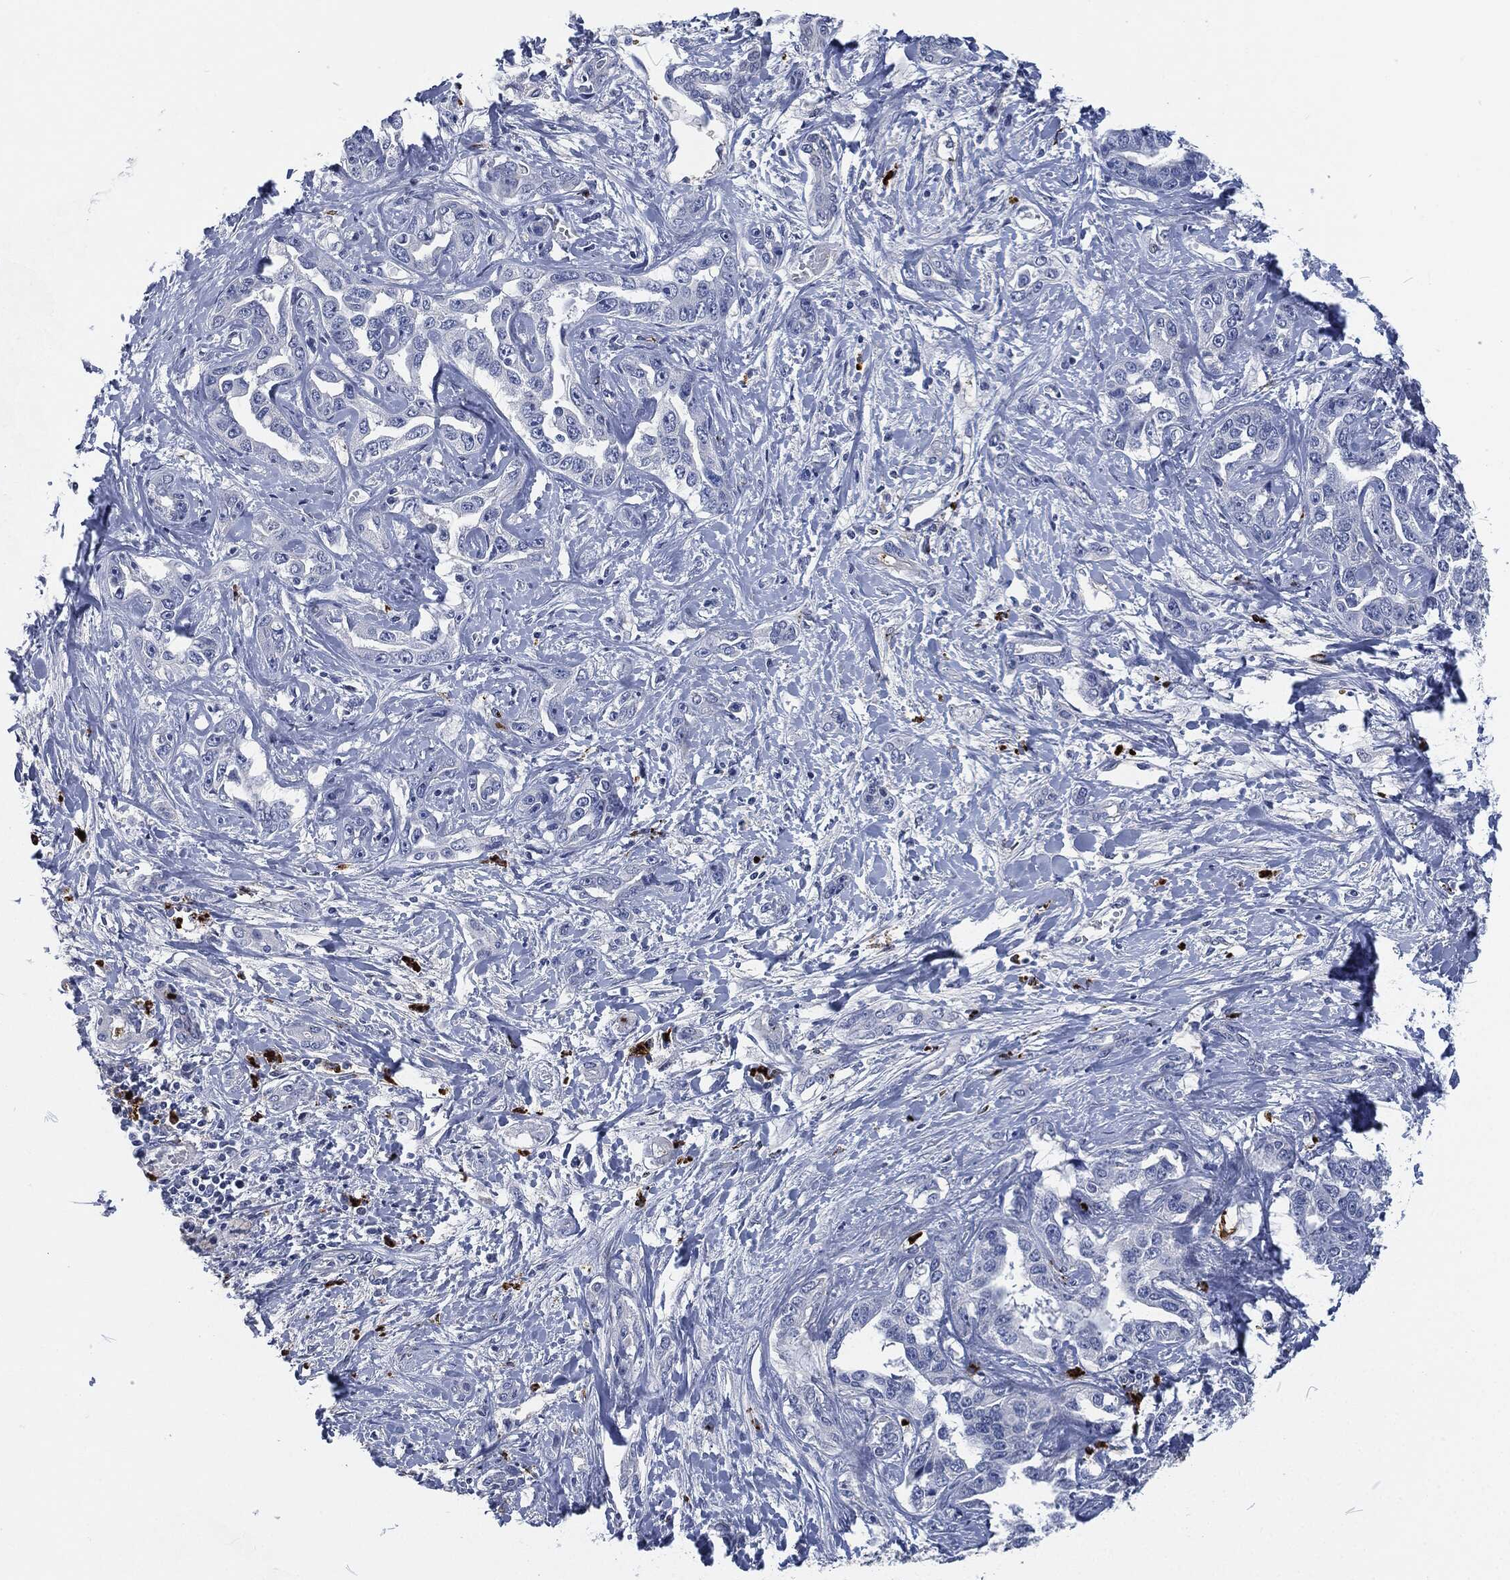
{"staining": {"intensity": "negative", "quantity": "none", "location": "none"}, "tissue": "liver cancer", "cell_type": "Tumor cells", "image_type": "cancer", "snomed": [{"axis": "morphology", "description": "Cholangiocarcinoma"}, {"axis": "topography", "description": "Liver"}], "caption": "Tumor cells show no significant protein positivity in liver cancer (cholangiocarcinoma).", "gene": "MPO", "patient": {"sex": "male", "age": 59}}